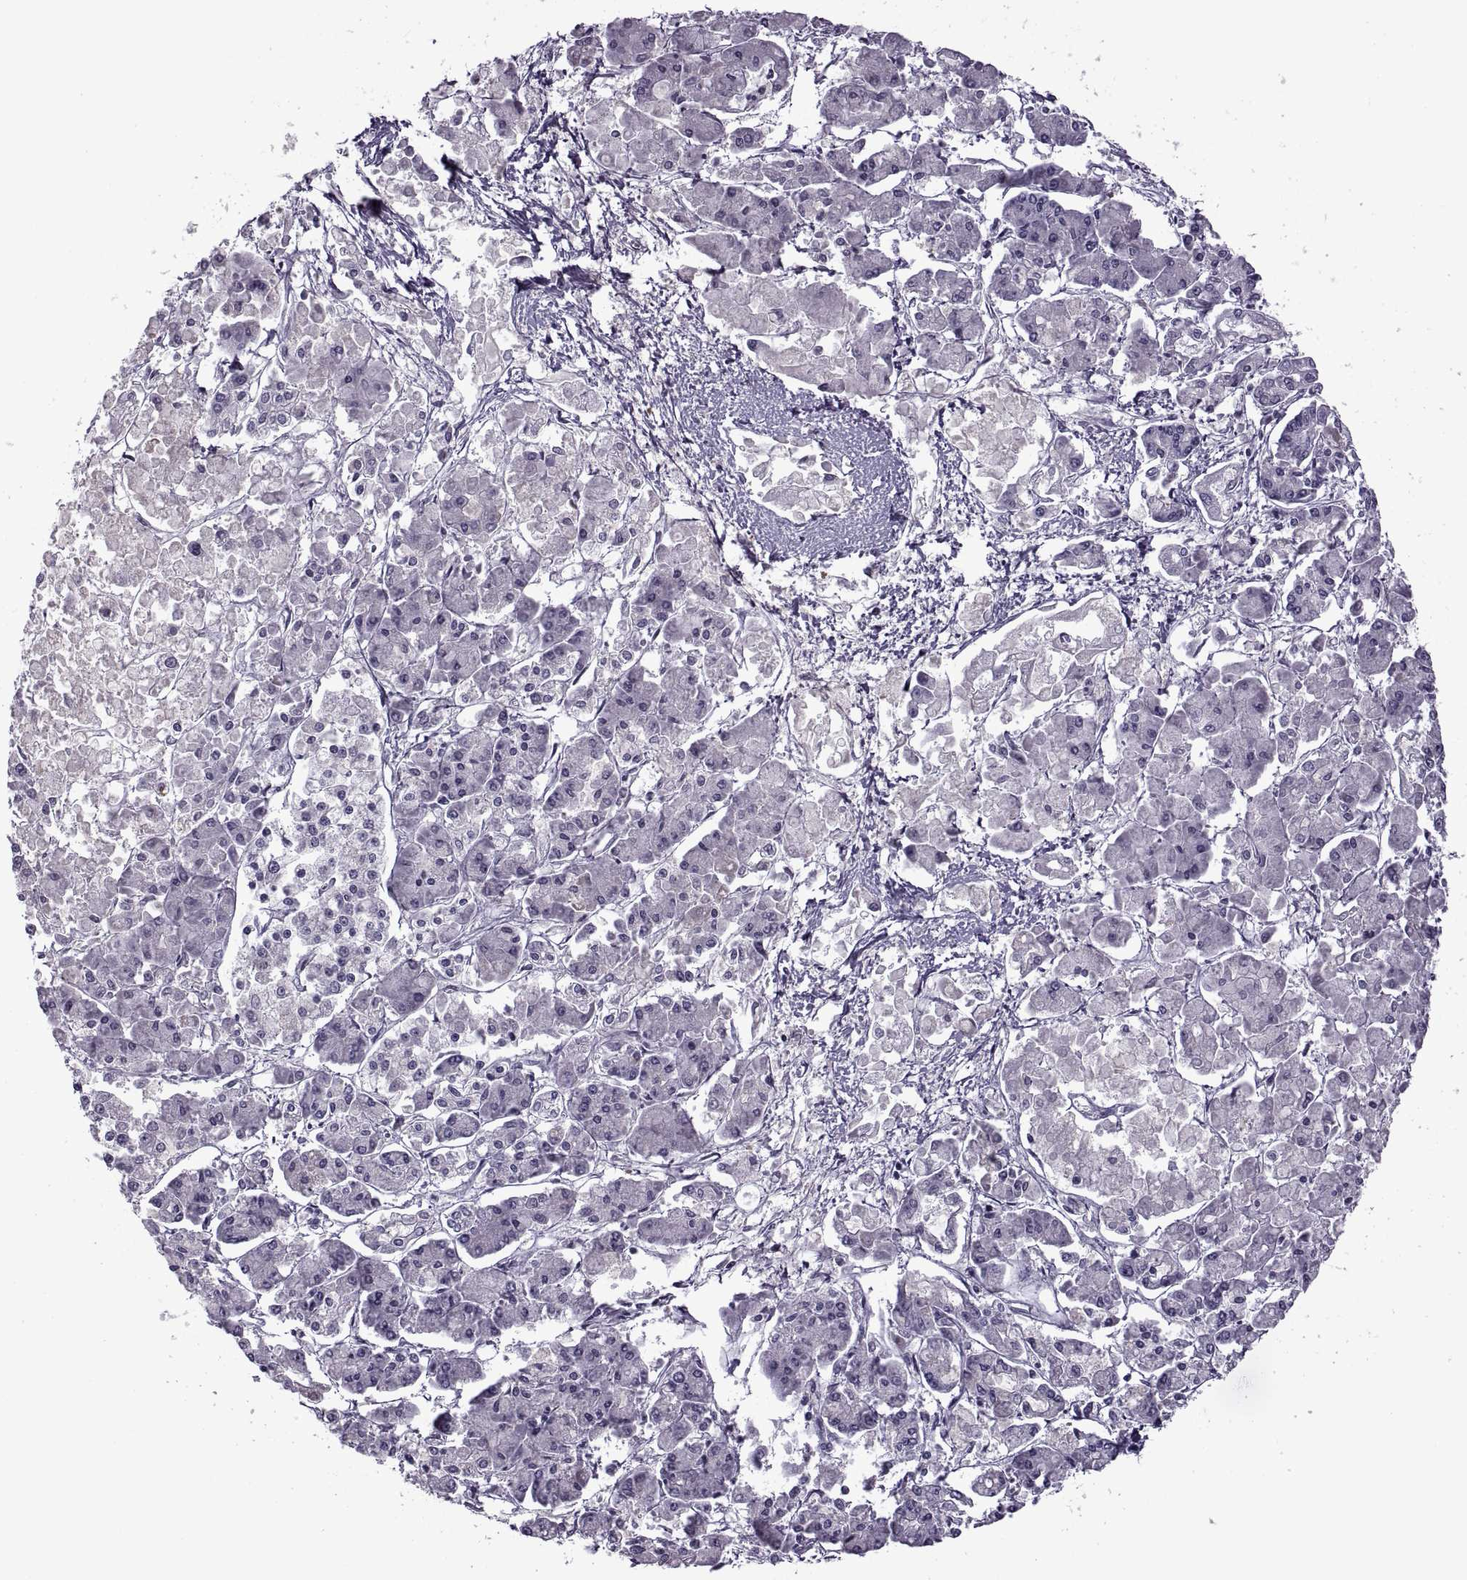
{"staining": {"intensity": "negative", "quantity": "none", "location": "none"}, "tissue": "pancreatic cancer", "cell_type": "Tumor cells", "image_type": "cancer", "snomed": [{"axis": "morphology", "description": "Adenocarcinoma, NOS"}, {"axis": "topography", "description": "Pancreas"}], "caption": "There is no significant staining in tumor cells of pancreatic cancer.", "gene": "RIPK4", "patient": {"sex": "male", "age": 85}}